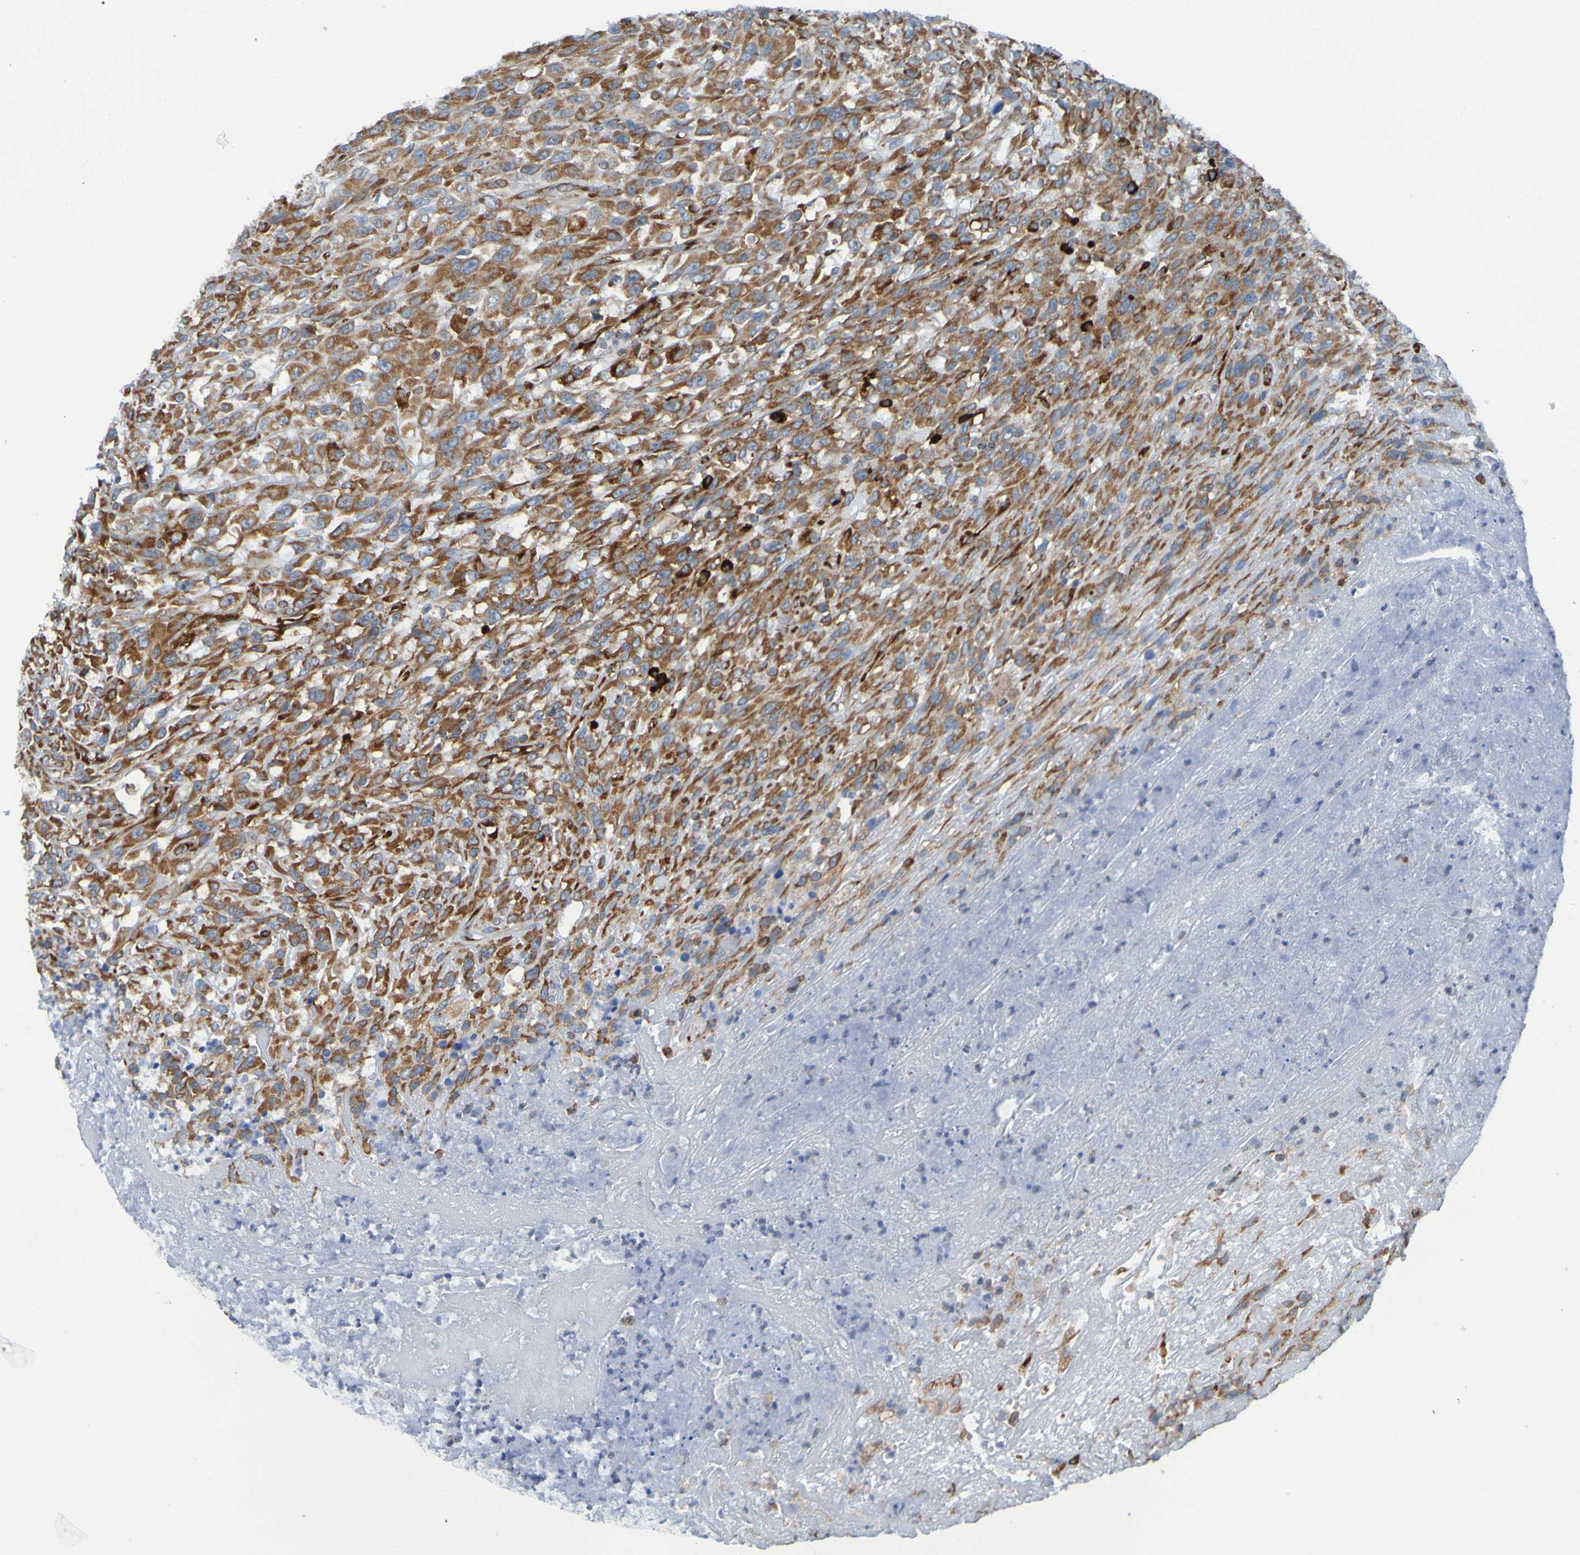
{"staining": {"intensity": "moderate", "quantity": ">75%", "location": "cytoplasmic/membranous"}, "tissue": "urothelial cancer", "cell_type": "Tumor cells", "image_type": "cancer", "snomed": [{"axis": "morphology", "description": "Urothelial carcinoma, High grade"}, {"axis": "topography", "description": "Urinary bladder"}], "caption": "Immunohistochemistry (IHC) photomicrograph of human high-grade urothelial carcinoma stained for a protein (brown), which demonstrates medium levels of moderate cytoplasmic/membranous staining in about >75% of tumor cells.", "gene": "SSR1", "patient": {"sex": "male", "age": 66}}